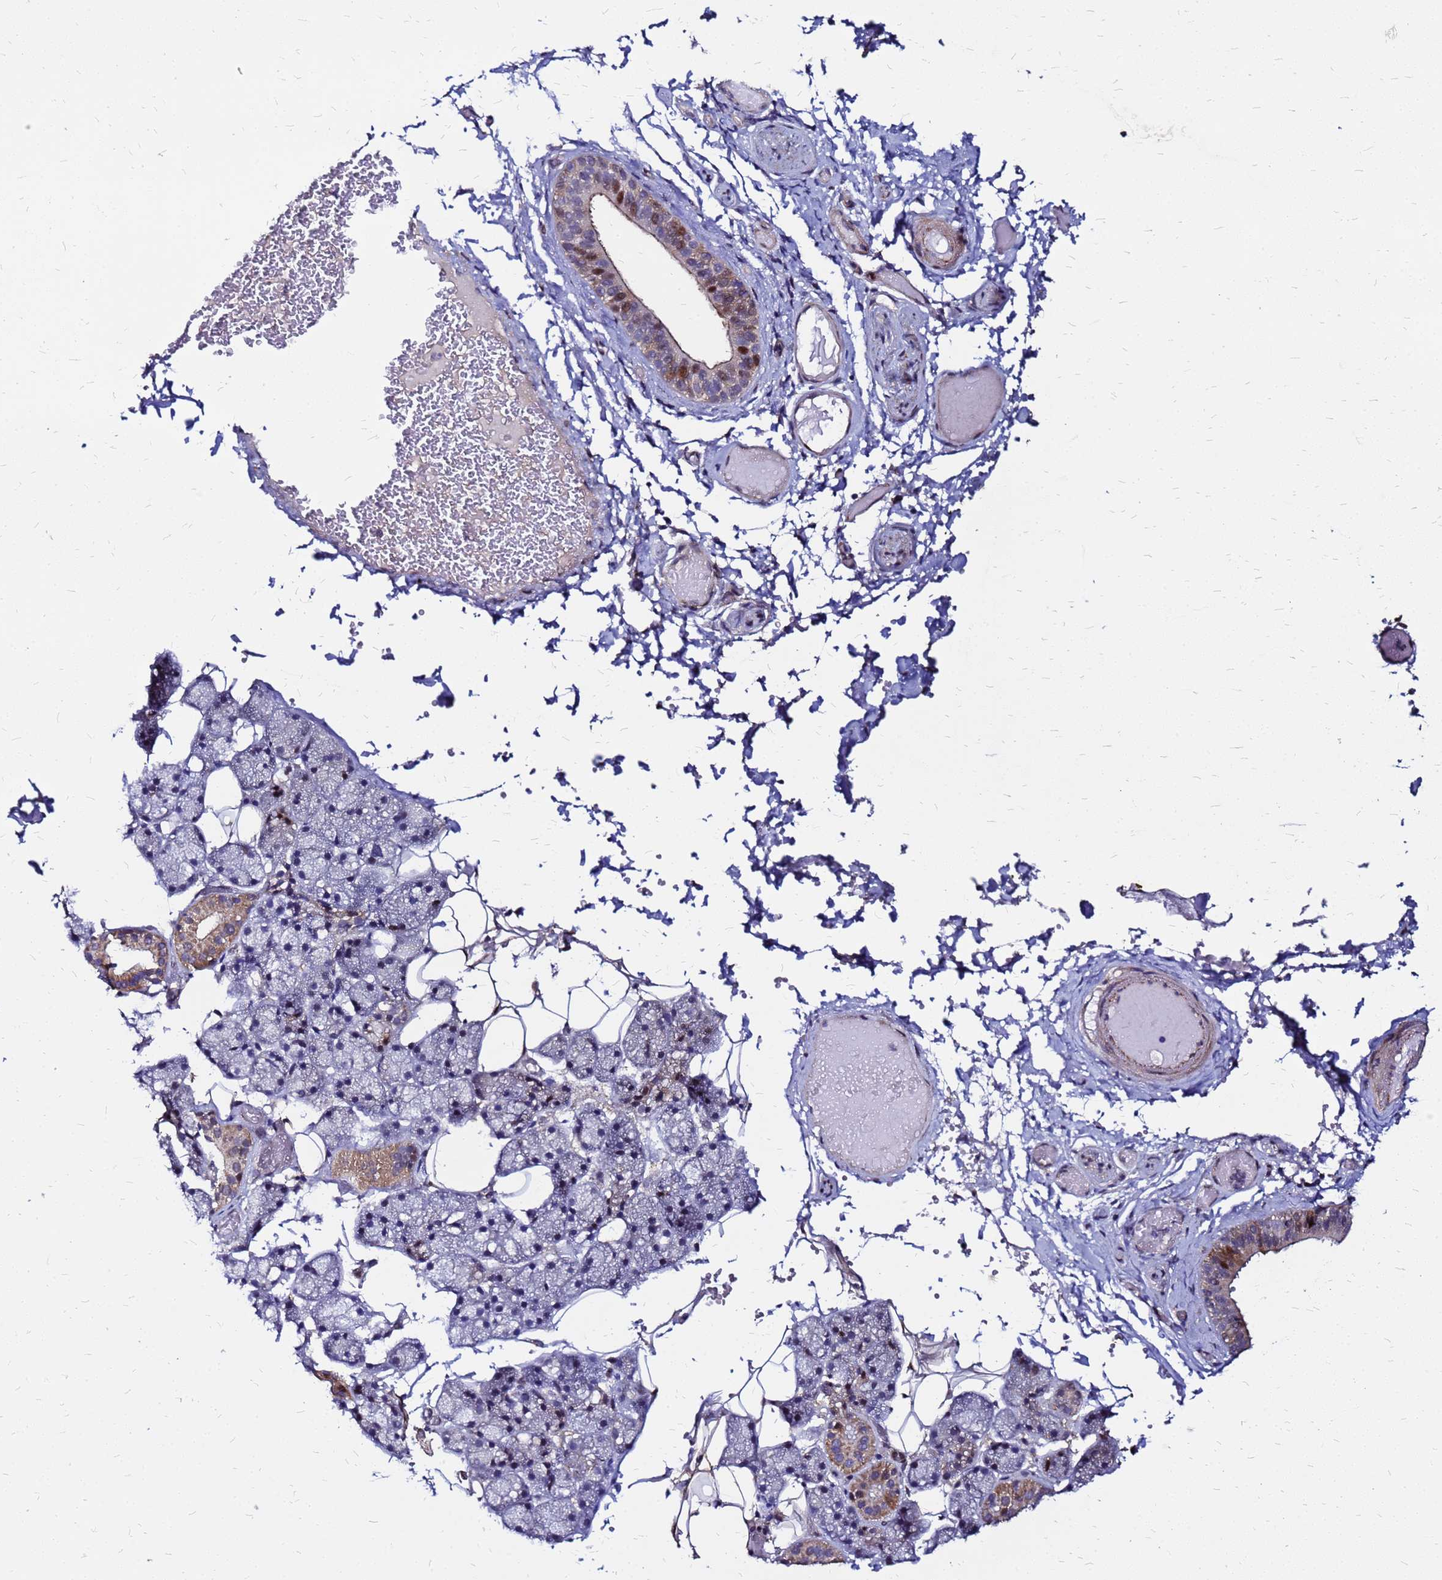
{"staining": {"intensity": "moderate", "quantity": "<25%", "location": "cytoplasmic/membranous"}, "tissue": "salivary gland", "cell_type": "Glandular cells", "image_type": "normal", "snomed": [{"axis": "morphology", "description": "Normal tissue, NOS"}, {"axis": "topography", "description": "Salivary gland"}], "caption": "Salivary gland stained with a protein marker displays moderate staining in glandular cells.", "gene": "ARHGEF35", "patient": {"sex": "female", "age": 33}}